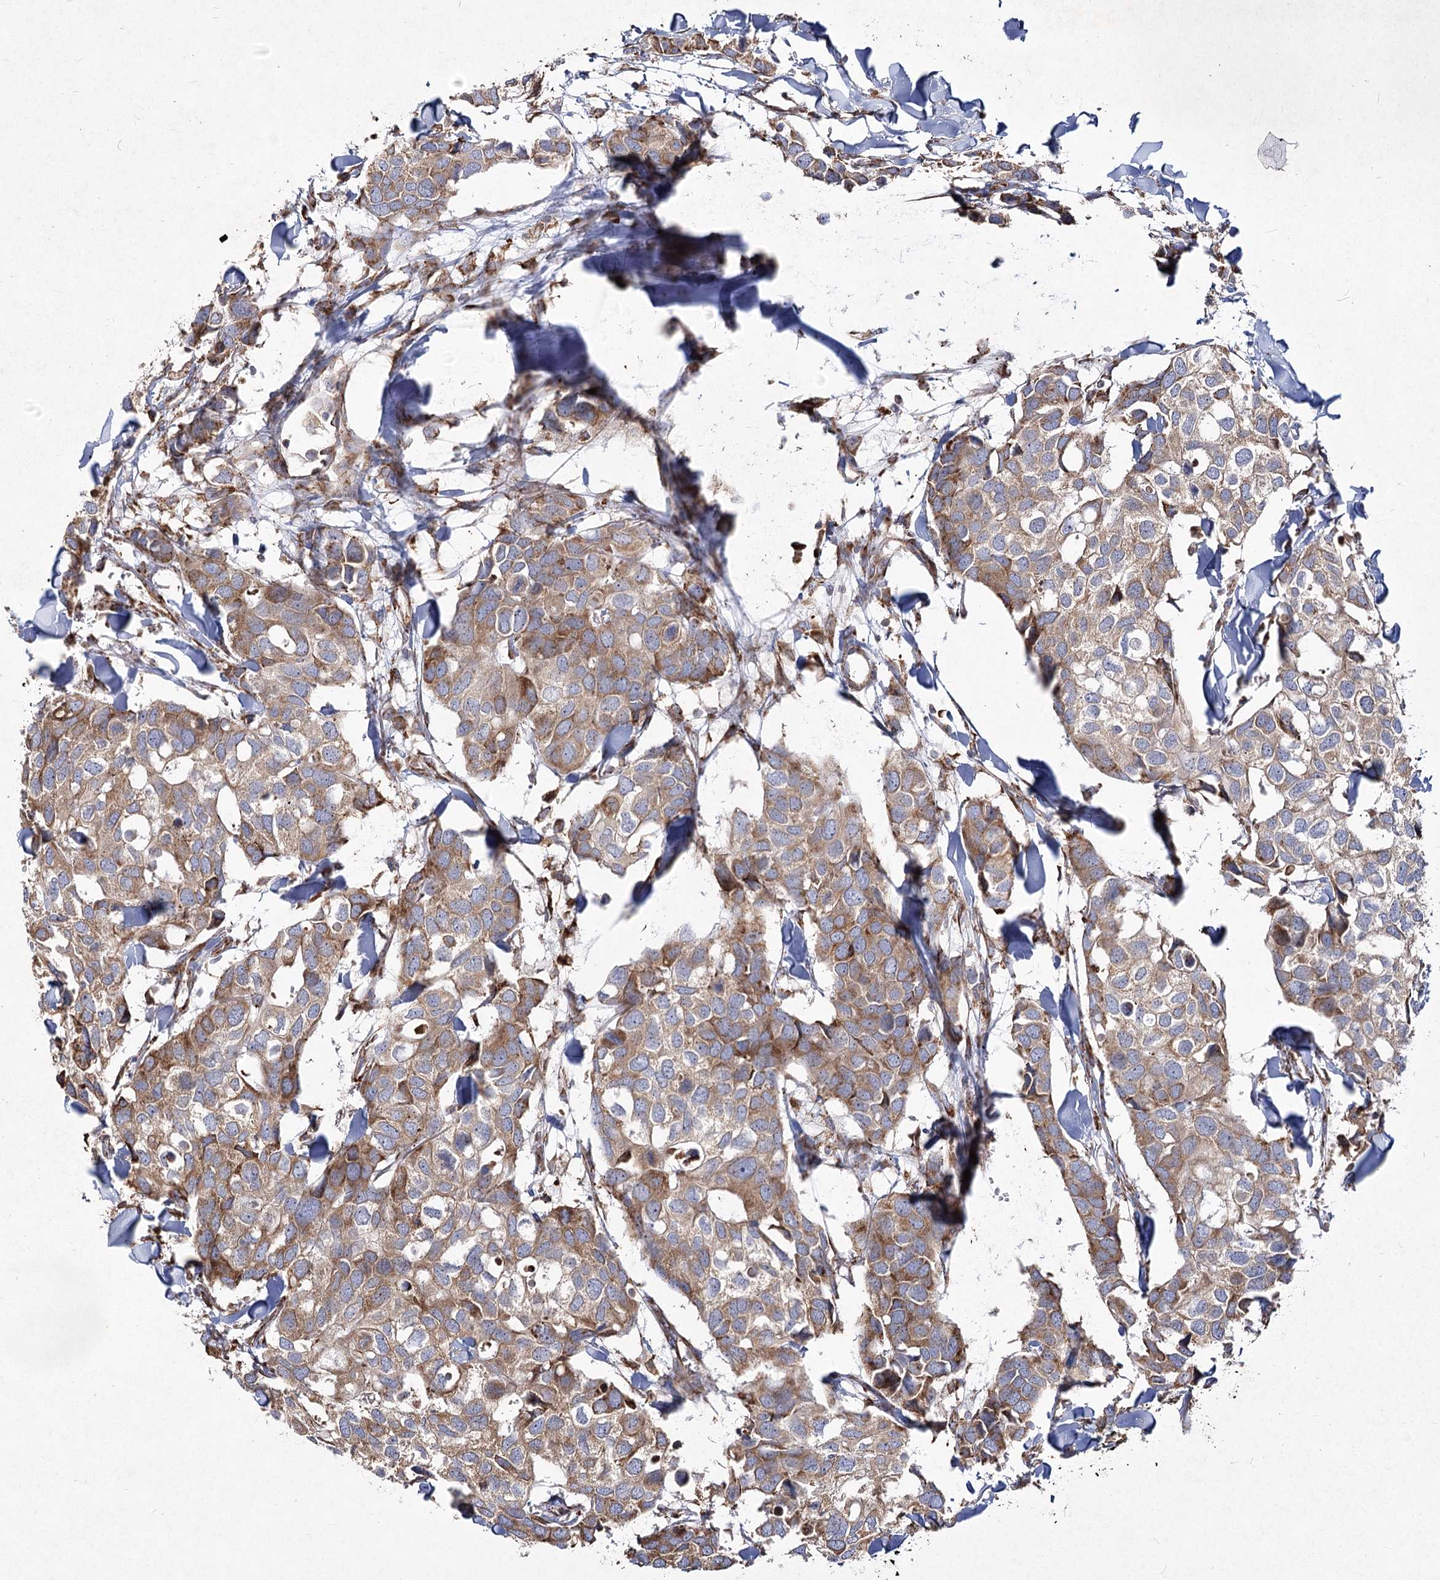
{"staining": {"intensity": "moderate", "quantity": ">75%", "location": "cytoplasmic/membranous"}, "tissue": "breast cancer", "cell_type": "Tumor cells", "image_type": "cancer", "snomed": [{"axis": "morphology", "description": "Duct carcinoma"}, {"axis": "topography", "description": "Breast"}], "caption": "The immunohistochemical stain highlights moderate cytoplasmic/membranous staining in tumor cells of breast cancer (infiltrating ductal carcinoma) tissue.", "gene": "NHLRC2", "patient": {"sex": "female", "age": 83}}